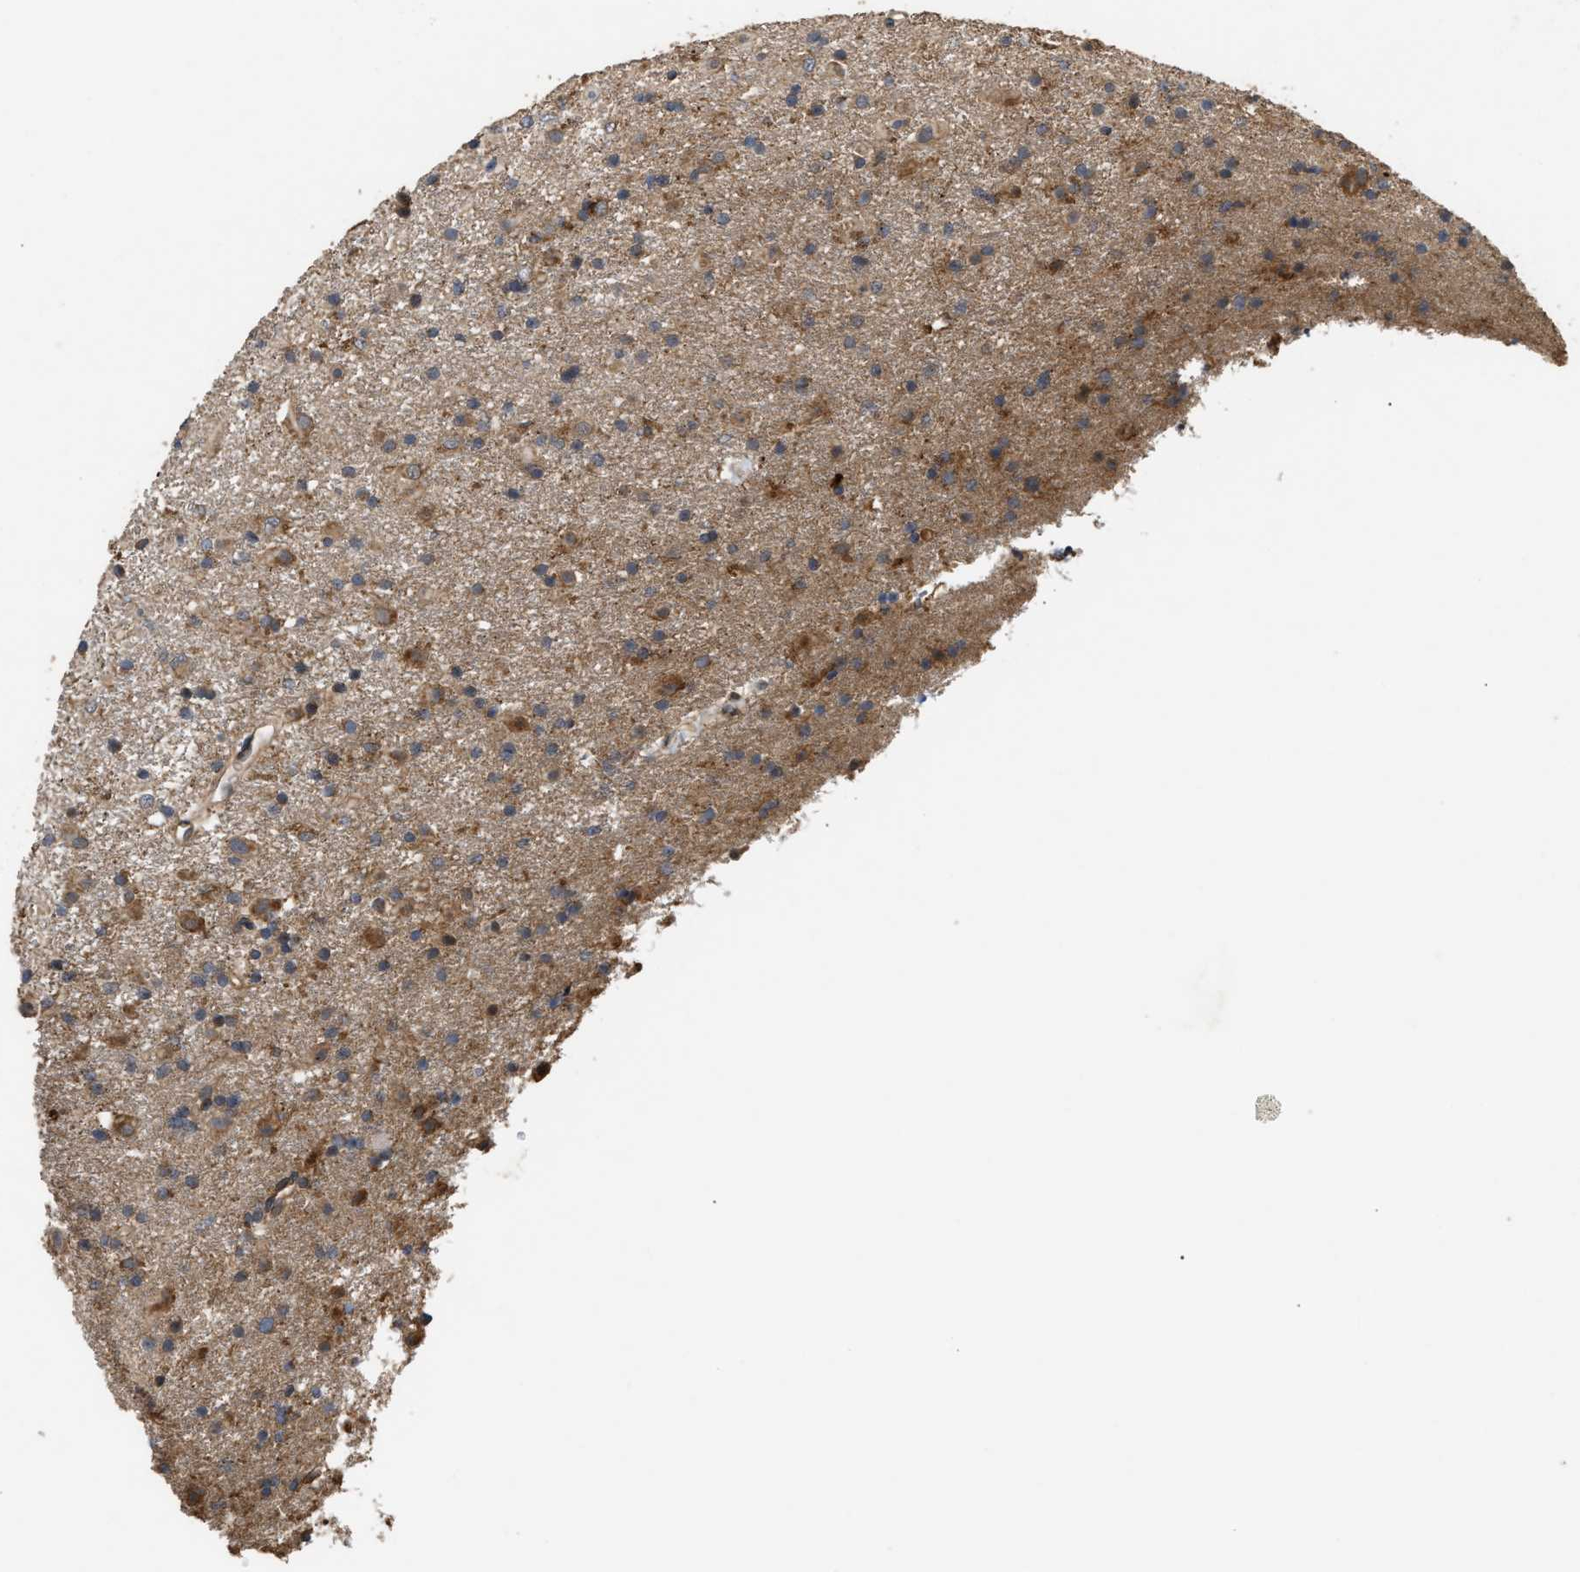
{"staining": {"intensity": "moderate", "quantity": "25%-75%", "location": "cytoplasmic/membranous"}, "tissue": "glioma", "cell_type": "Tumor cells", "image_type": "cancer", "snomed": [{"axis": "morphology", "description": "Glioma, malignant, Low grade"}, {"axis": "topography", "description": "Brain"}], "caption": "IHC histopathology image of neoplastic tissue: glioma stained using immunohistochemistry demonstrates medium levels of moderate protein expression localized specifically in the cytoplasmic/membranous of tumor cells, appearing as a cytoplasmic/membranous brown color.", "gene": "GOSR1", "patient": {"sex": "male", "age": 65}}